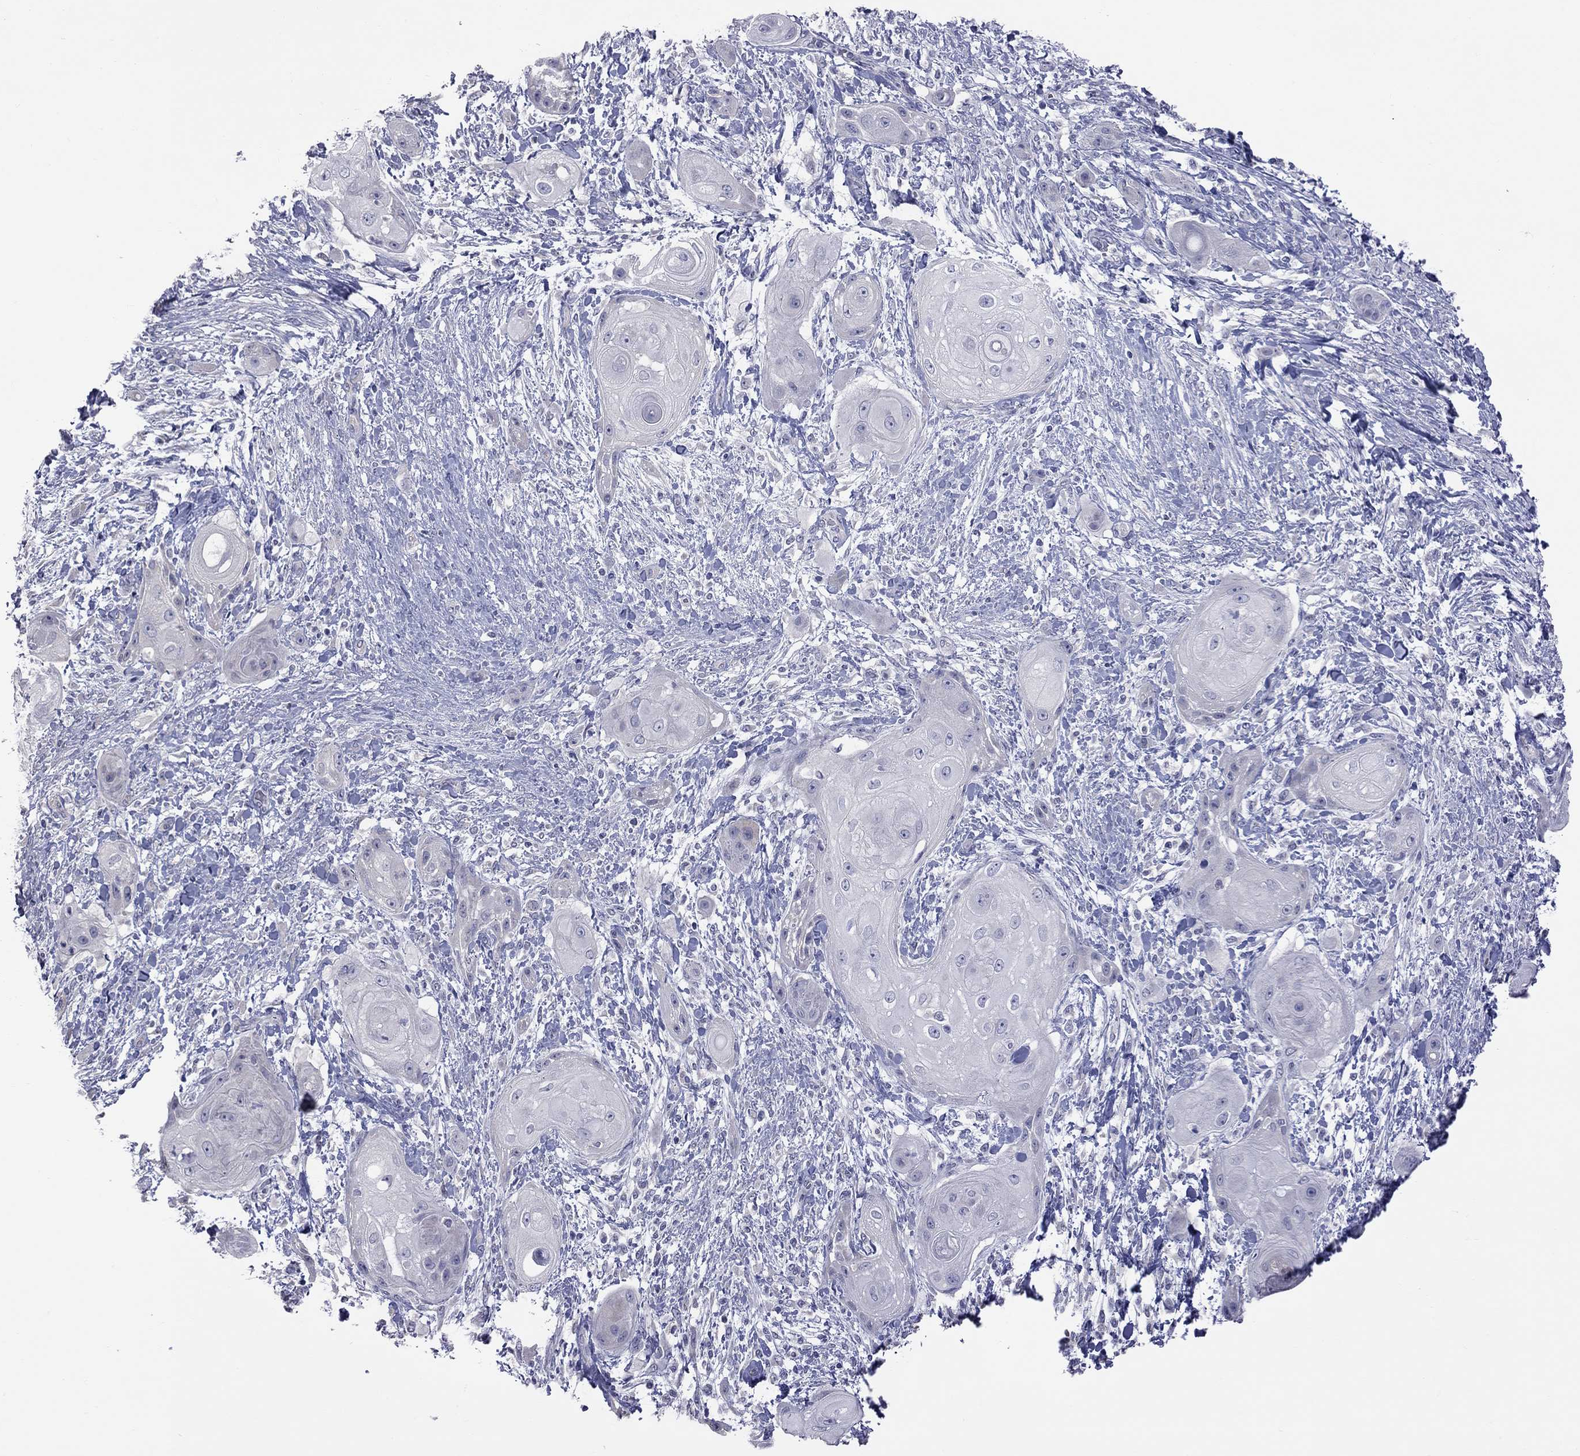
{"staining": {"intensity": "negative", "quantity": "none", "location": "none"}, "tissue": "skin cancer", "cell_type": "Tumor cells", "image_type": "cancer", "snomed": [{"axis": "morphology", "description": "Squamous cell carcinoma, NOS"}, {"axis": "topography", "description": "Skin"}], "caption": "Human skin squamous cell carcinoma stained for a protein using IHC displays no expression in tumor cells.", "gene": "HYLS1", "patient": {"sex": "male", "age": 62}}